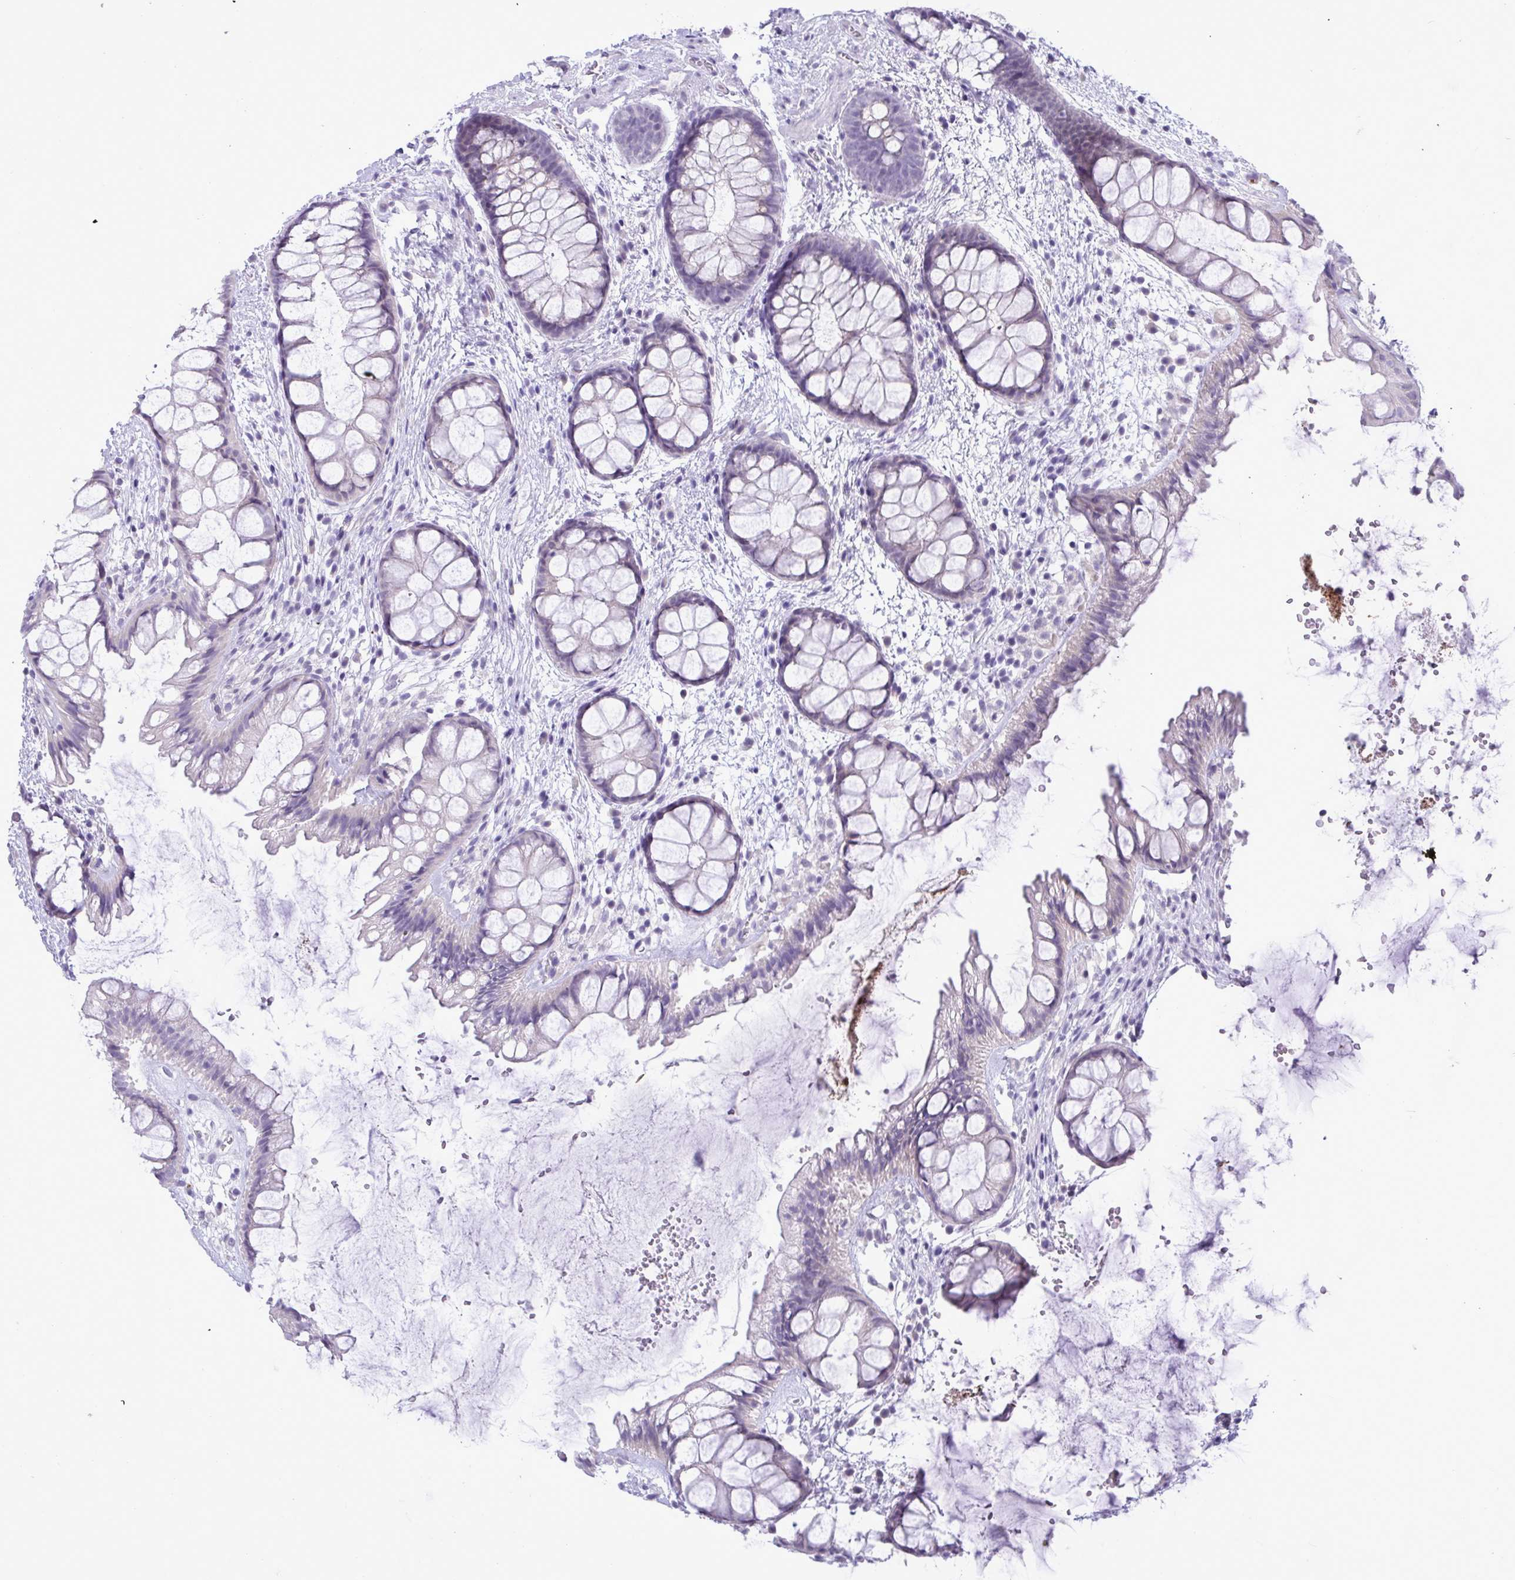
{"staining": {"intensity": "negative", "quantity": "none", "location": "none"}, "tissue": "rectum", "cell_type": "Glandular cells", "image_type": "normal", "snomed": [{"axis": "morphology", "description": "Normal tissue, NOS"}, {"axis": "topography", "description": "Rectum"}], "caption": "Rectum stained for a protein using immunohistochemistry (IHC) exhibits no expression glandular cells.", "gene": "C4orf33", "patient": {"sex": "female", "age": 62}}